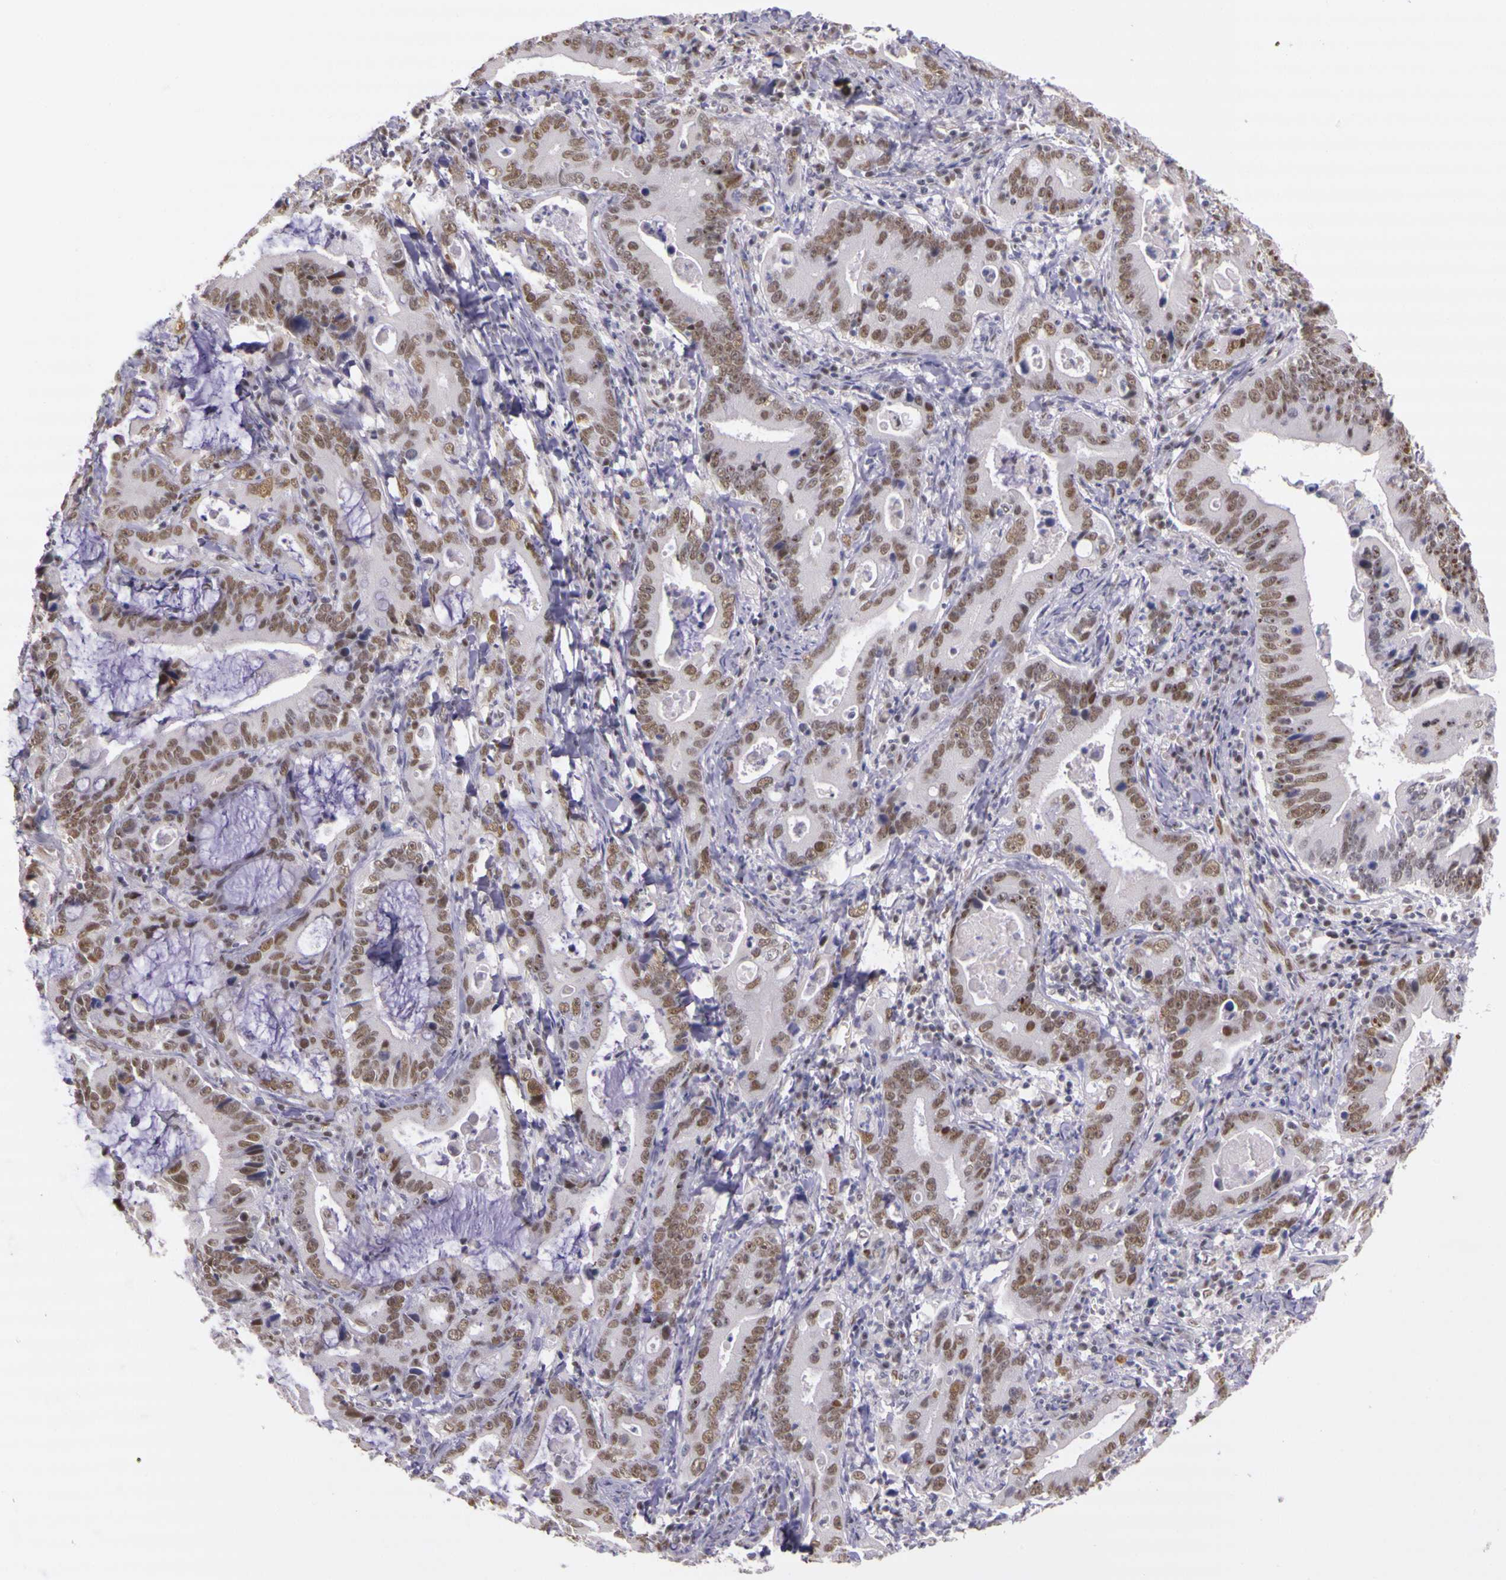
{"staining": {"intensity": "moderate", "quantity": ">75%", "location": "nuclear"}, "tissue": "stomach cancer", "cell_type": "Tumor cells", "image_type": "cancer", "snomed": [{"axis": "morphology", "description": "Adenocarcinoma, NOS"}, {"axis": "topography", "description": "Stomach, upper"}], "caption": "IHC micrograph of neoplastic tissue: stomach cancer (adenocarcinoma) stained using immunohistochemistry reveals medium levels of moderate protein expression localized specifically in the nuclear of tumor cells, appearing as a nuclear brown color.", "gene": "WDR13", "patient": {"sex": "male", "age": 63}}